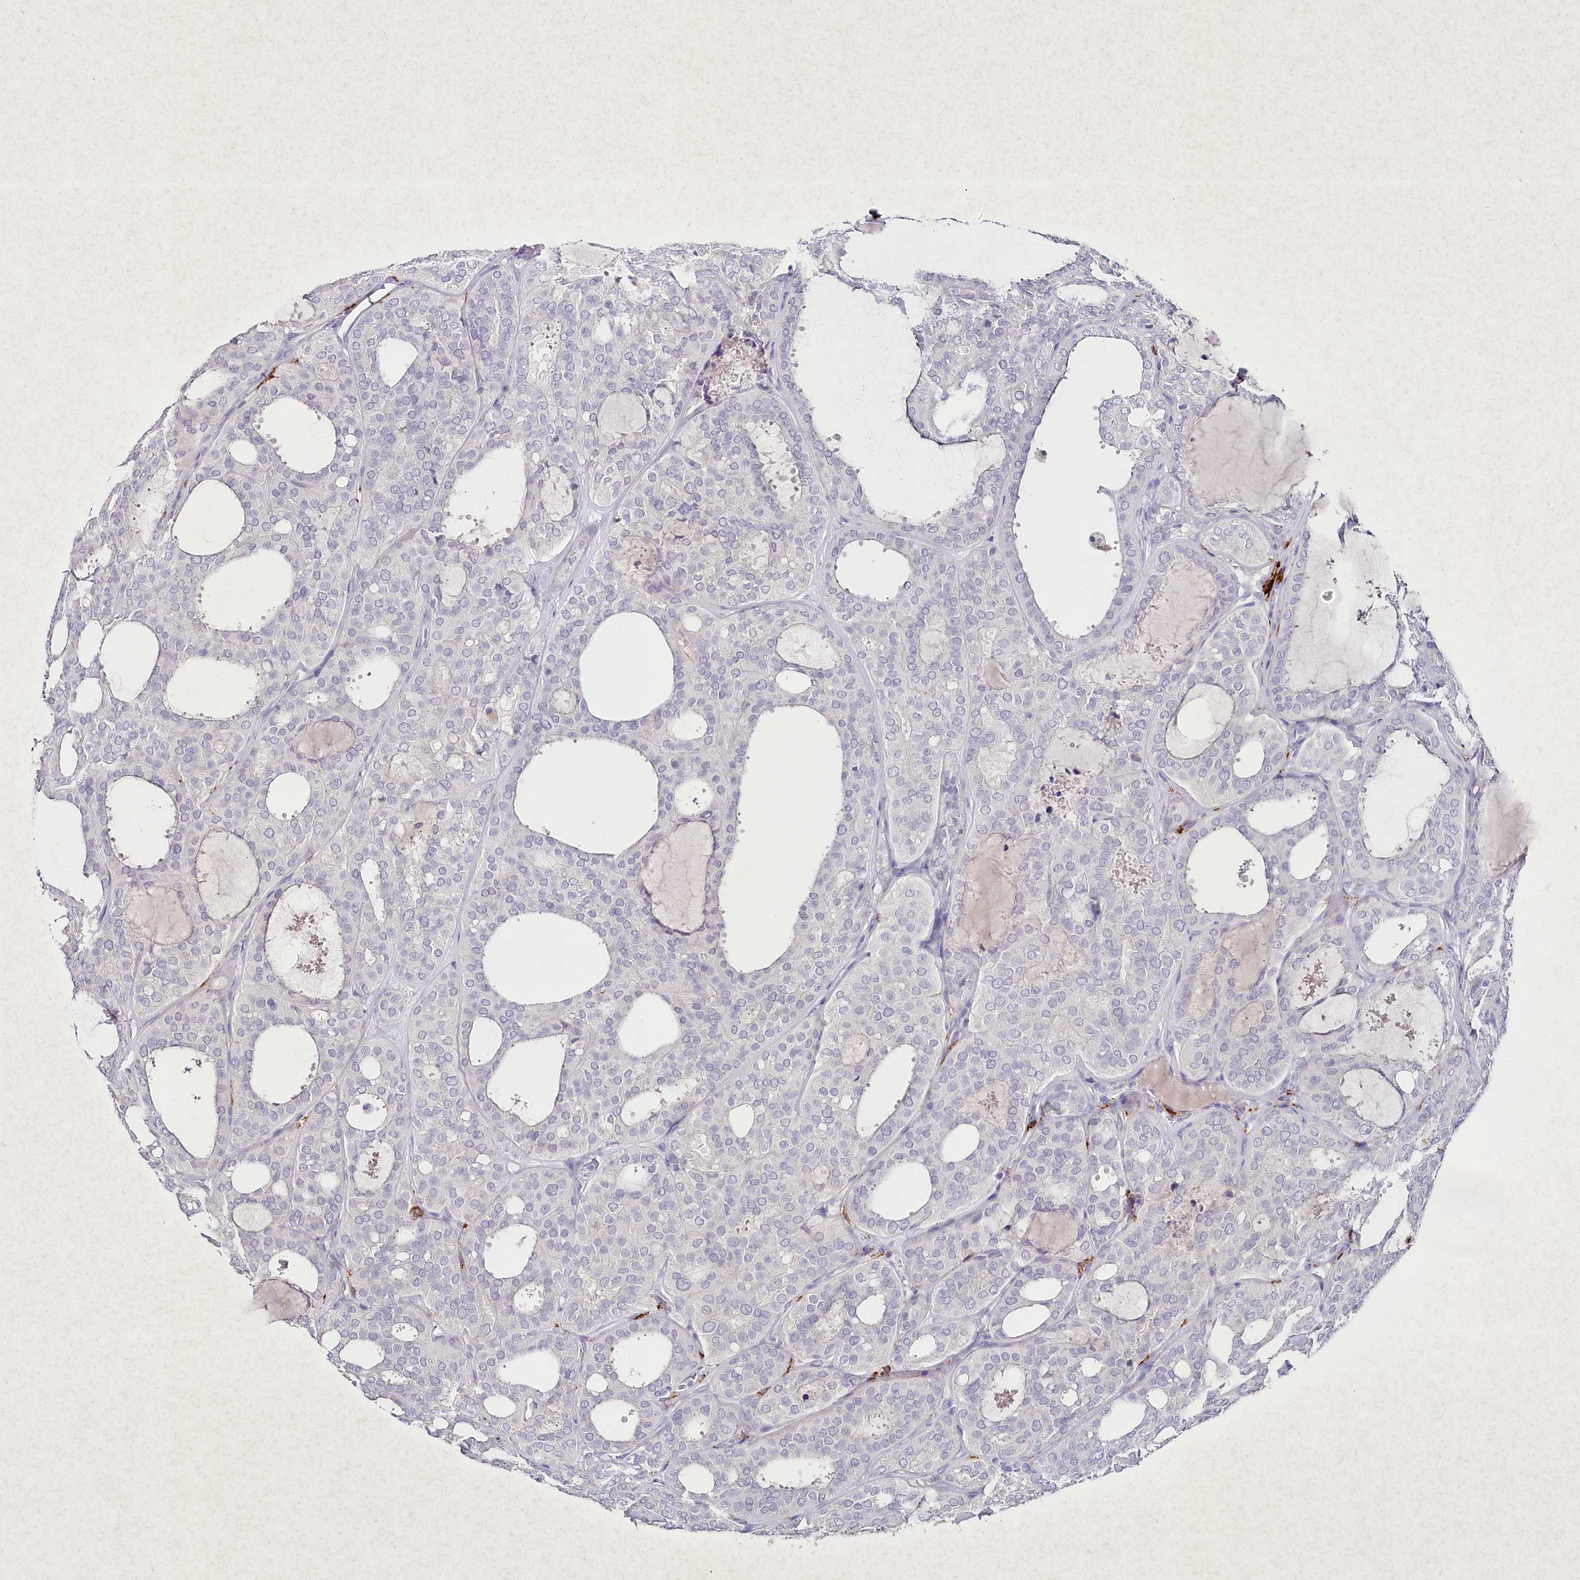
{"staining": {"intensity": "negative", "quantity": "none", "location": "none"}, "tissue": "thyroid cancer", "cell_type": "Tumor cells", "image_type": "cancer", "snomed": [{"axis": "morphology", "description": "Follicular adenoma carcinoma, NOS"}, {"axis": "topography", "description": "Thyroid gland"}], "caption": "Tumor cells are negative for brown protein staining in follicular adenoma carcinoma (thyroid).", "gene": "CLEC4M", "patient": {"sex": "male", "age": 75}}